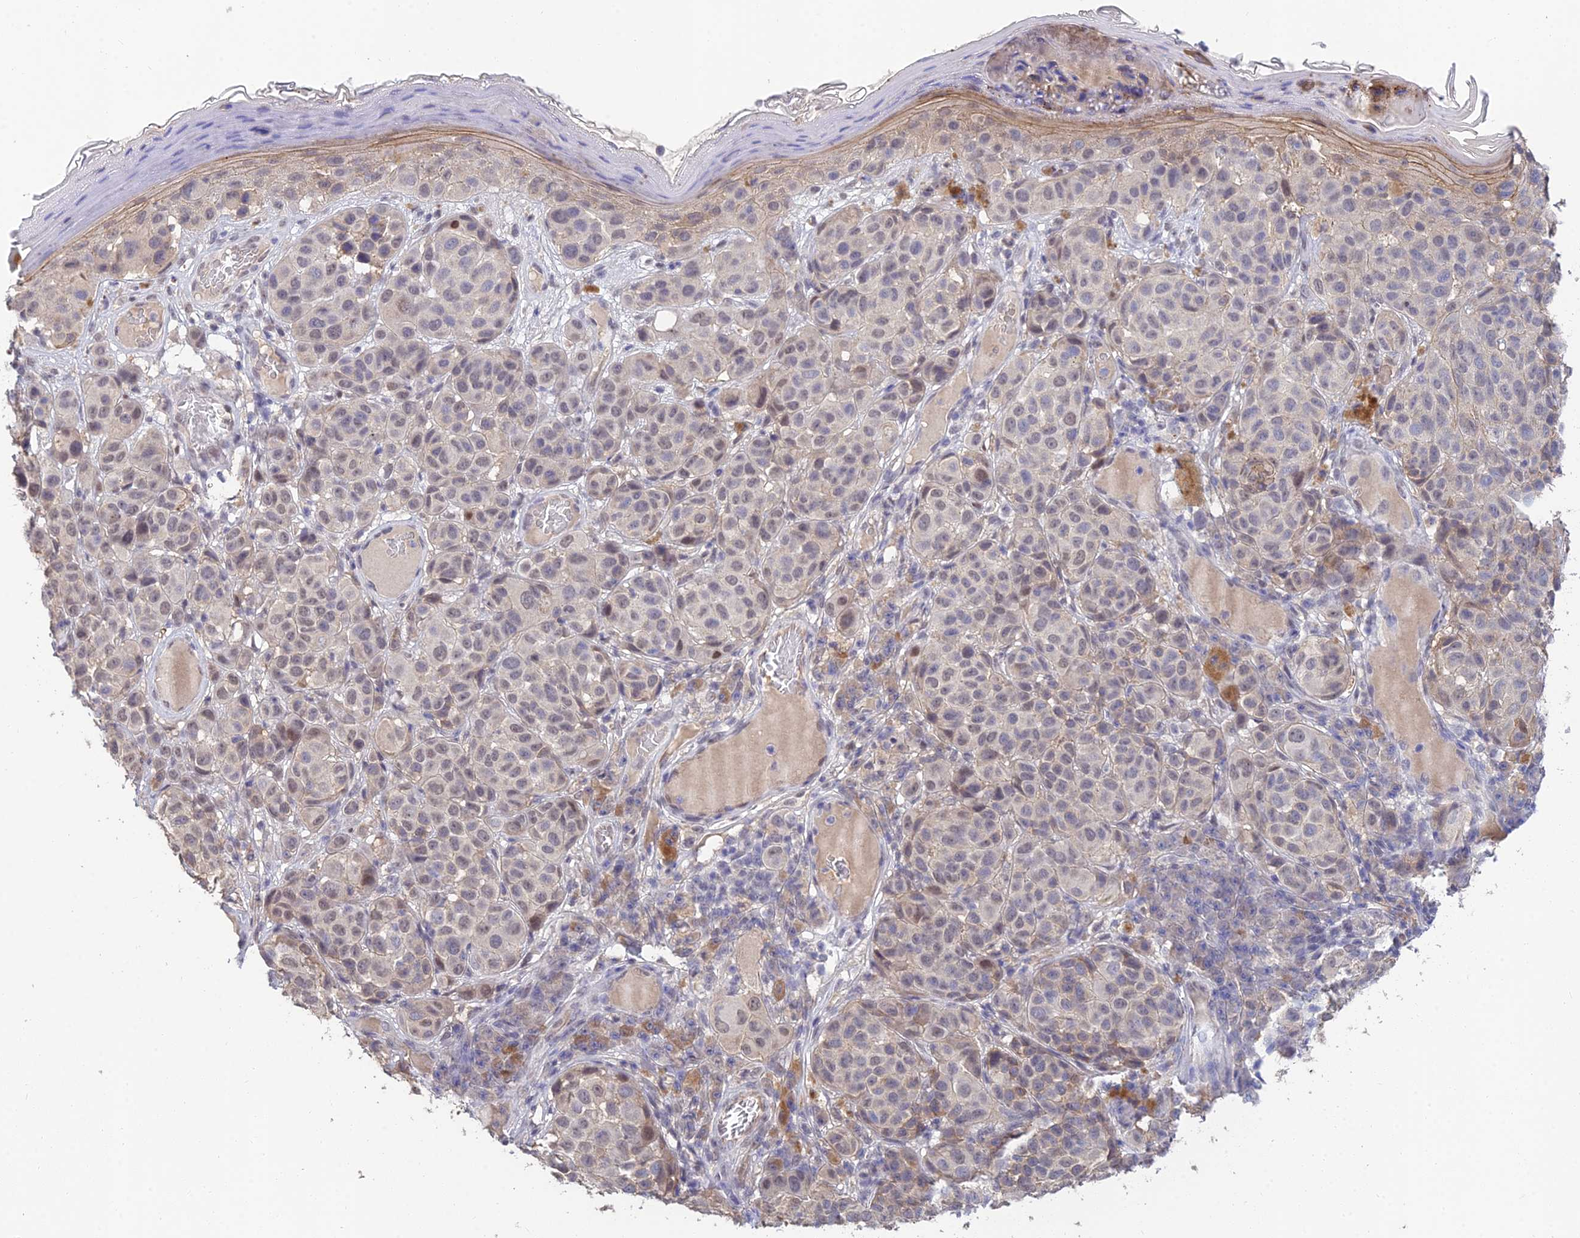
{"staining": {"intensity": "weak", "quantity": "<25%", "location": "nuclear"}, "tissue": "melanoma", "cell_type": "Tumor cells", "image_type": "cancer", "snomed": [{"axis": "morphology", "description": "Malignant melanoma, NOS"}, {"axis": "topography", "description": "Skin"}], "caption": "High magnification brightfield microscopy of melanoma stained with DAB (brown) and counterstained with hematoxylin (blue): tumor cells show no significant positivity. Brightfield microscopy of immunohistochemistry stained with DAB (3,3'-diaminobenzidine) (brown) and hematoxylin (blue), captured at high magnification.", "gene": "HOXB1", "patient": {"sex": "male", "age": 38}}